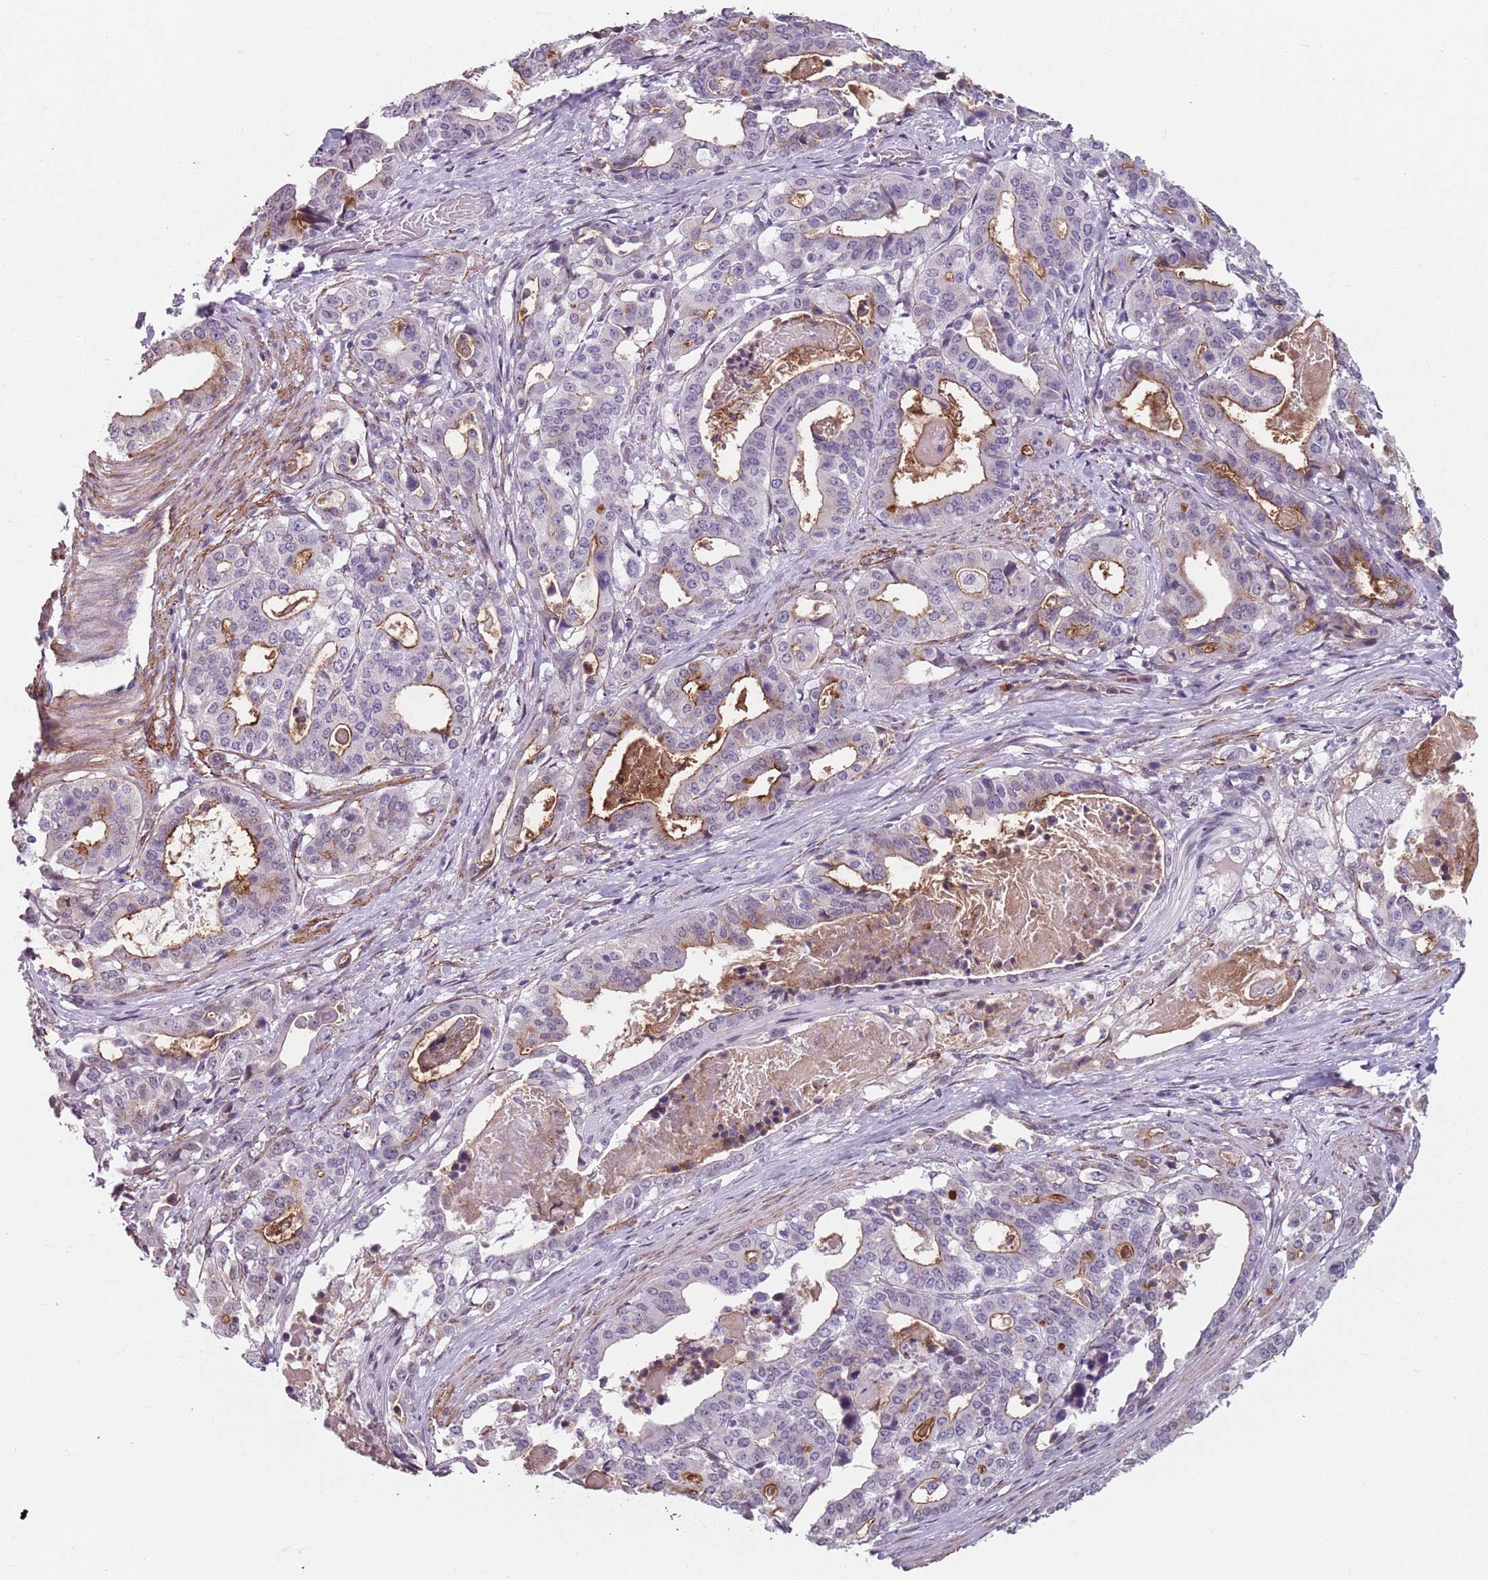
{"staining": {"intensity": "moderate", "quantity": "<25%", "location": "cytoplasmic/membranous"}, "tissue": "stomach cancer", "cell_type": "Tumor cells", "image_type": "cancer", "snomed": [{"axis": "morphology", "description": "Adenocarcinoma, NOS"}, {"axis": "topography", "description": "Stomach"}], "caption": "A low amount of moderate cytoplasmic/membranous expression is present in approximately <25% of tumor cells in stomach cancer (adenocarcinoma) tissue.", "gene": "TMC4", "patient": {"sex": "male", "age": 48}}